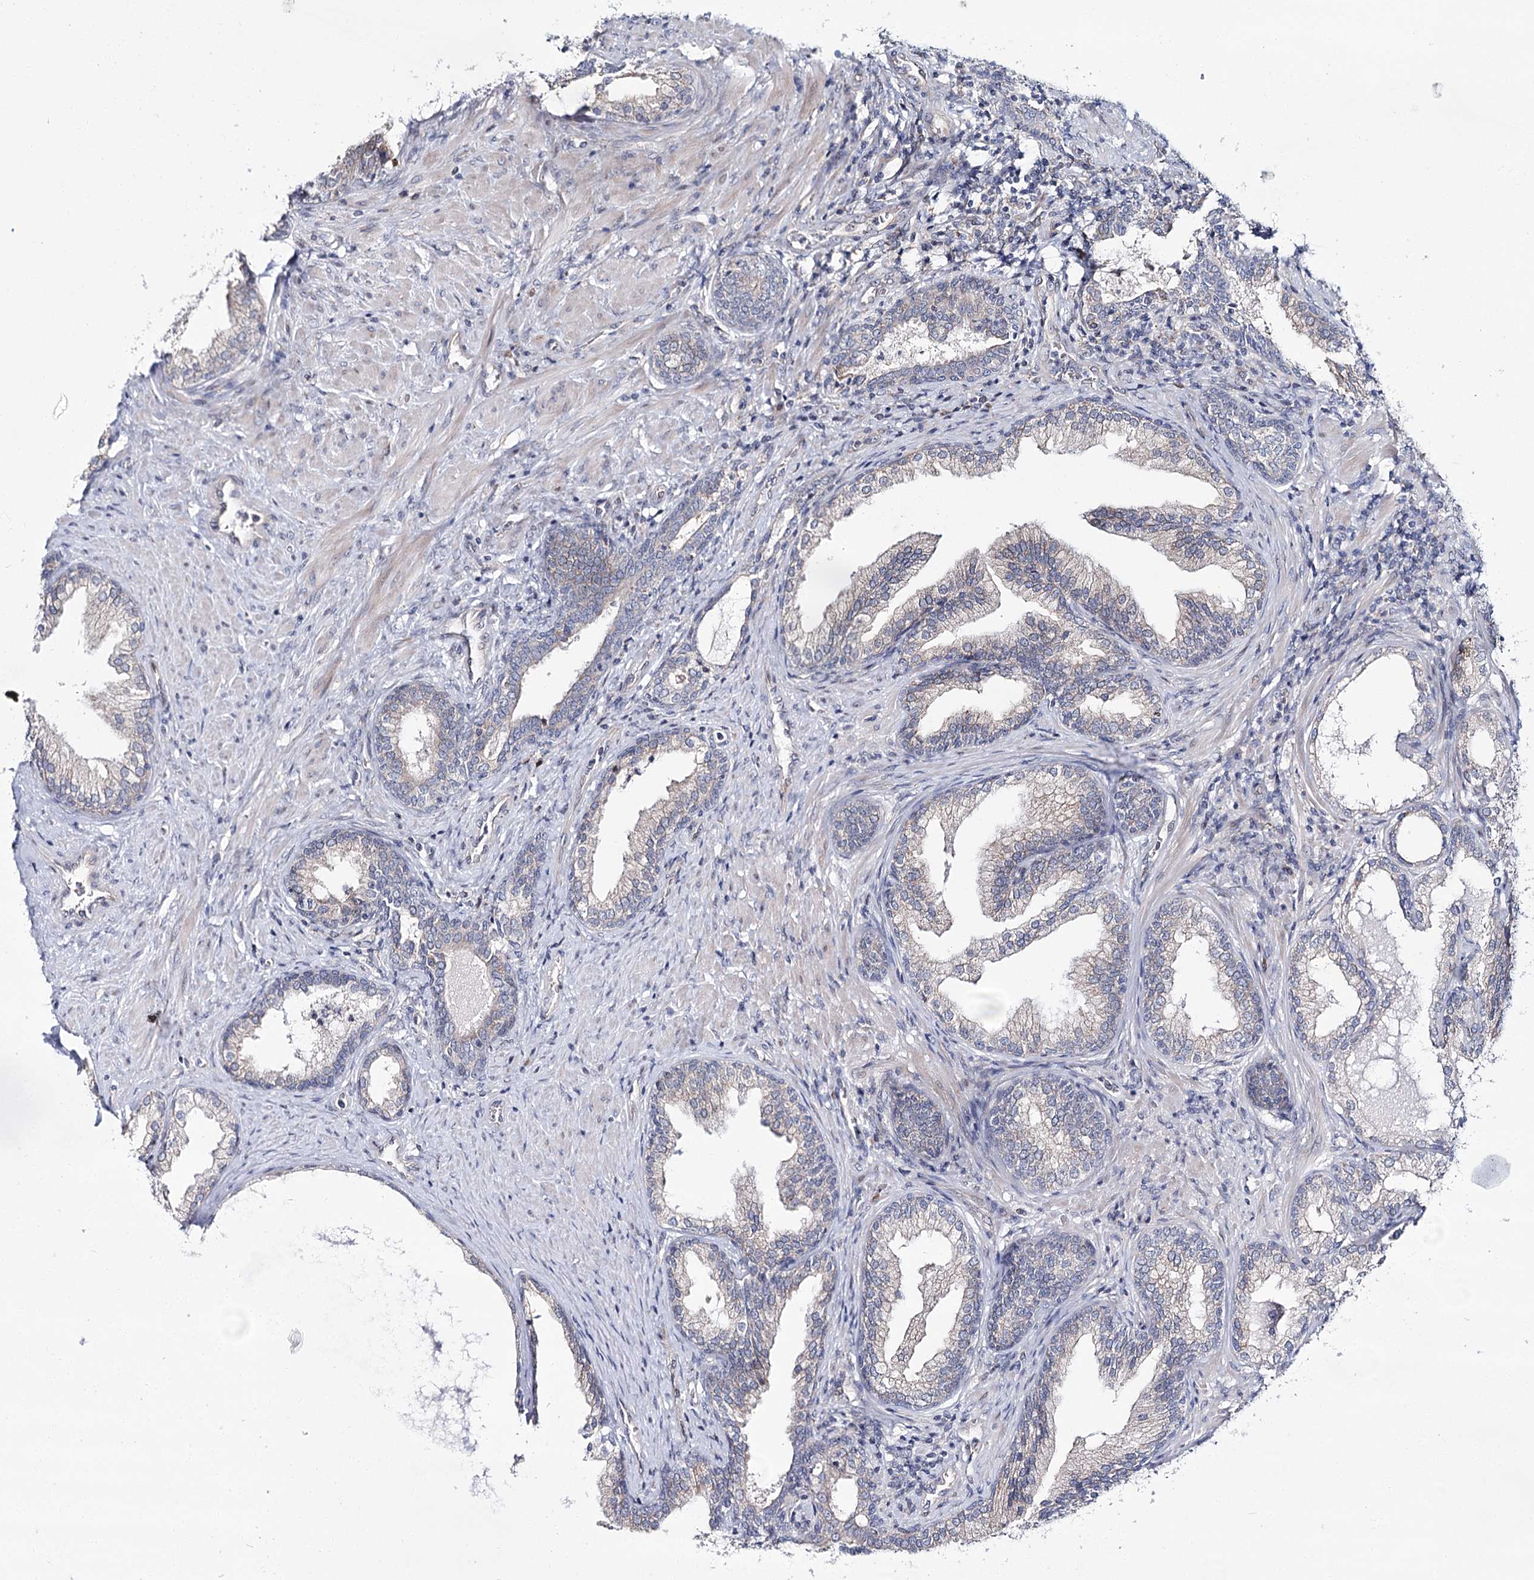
{"staining": {"intensity": "weak", "quantity": "25%-75%", "location": "cytoplasmic/membranous"}, "tissue": "prostate", "cell_type": "Glandular cells", "image_type": "normal", "snomed": [{"axis": "morphology", "description": "Normal tissue, NOS"}, {"axis": "topography", "description": "Prostate"}], "caption": "DAB immunohistochemical staining of normal human prostate exhibits weak cytoplasmic/membranous protein positivity in approximately 25%-75% of glandular cells. (DAB IHC, brown staining for protein, blue staining for nuclei).", "gene": "CPLANE1", "patient": {"sex": "male", "age": 76}}